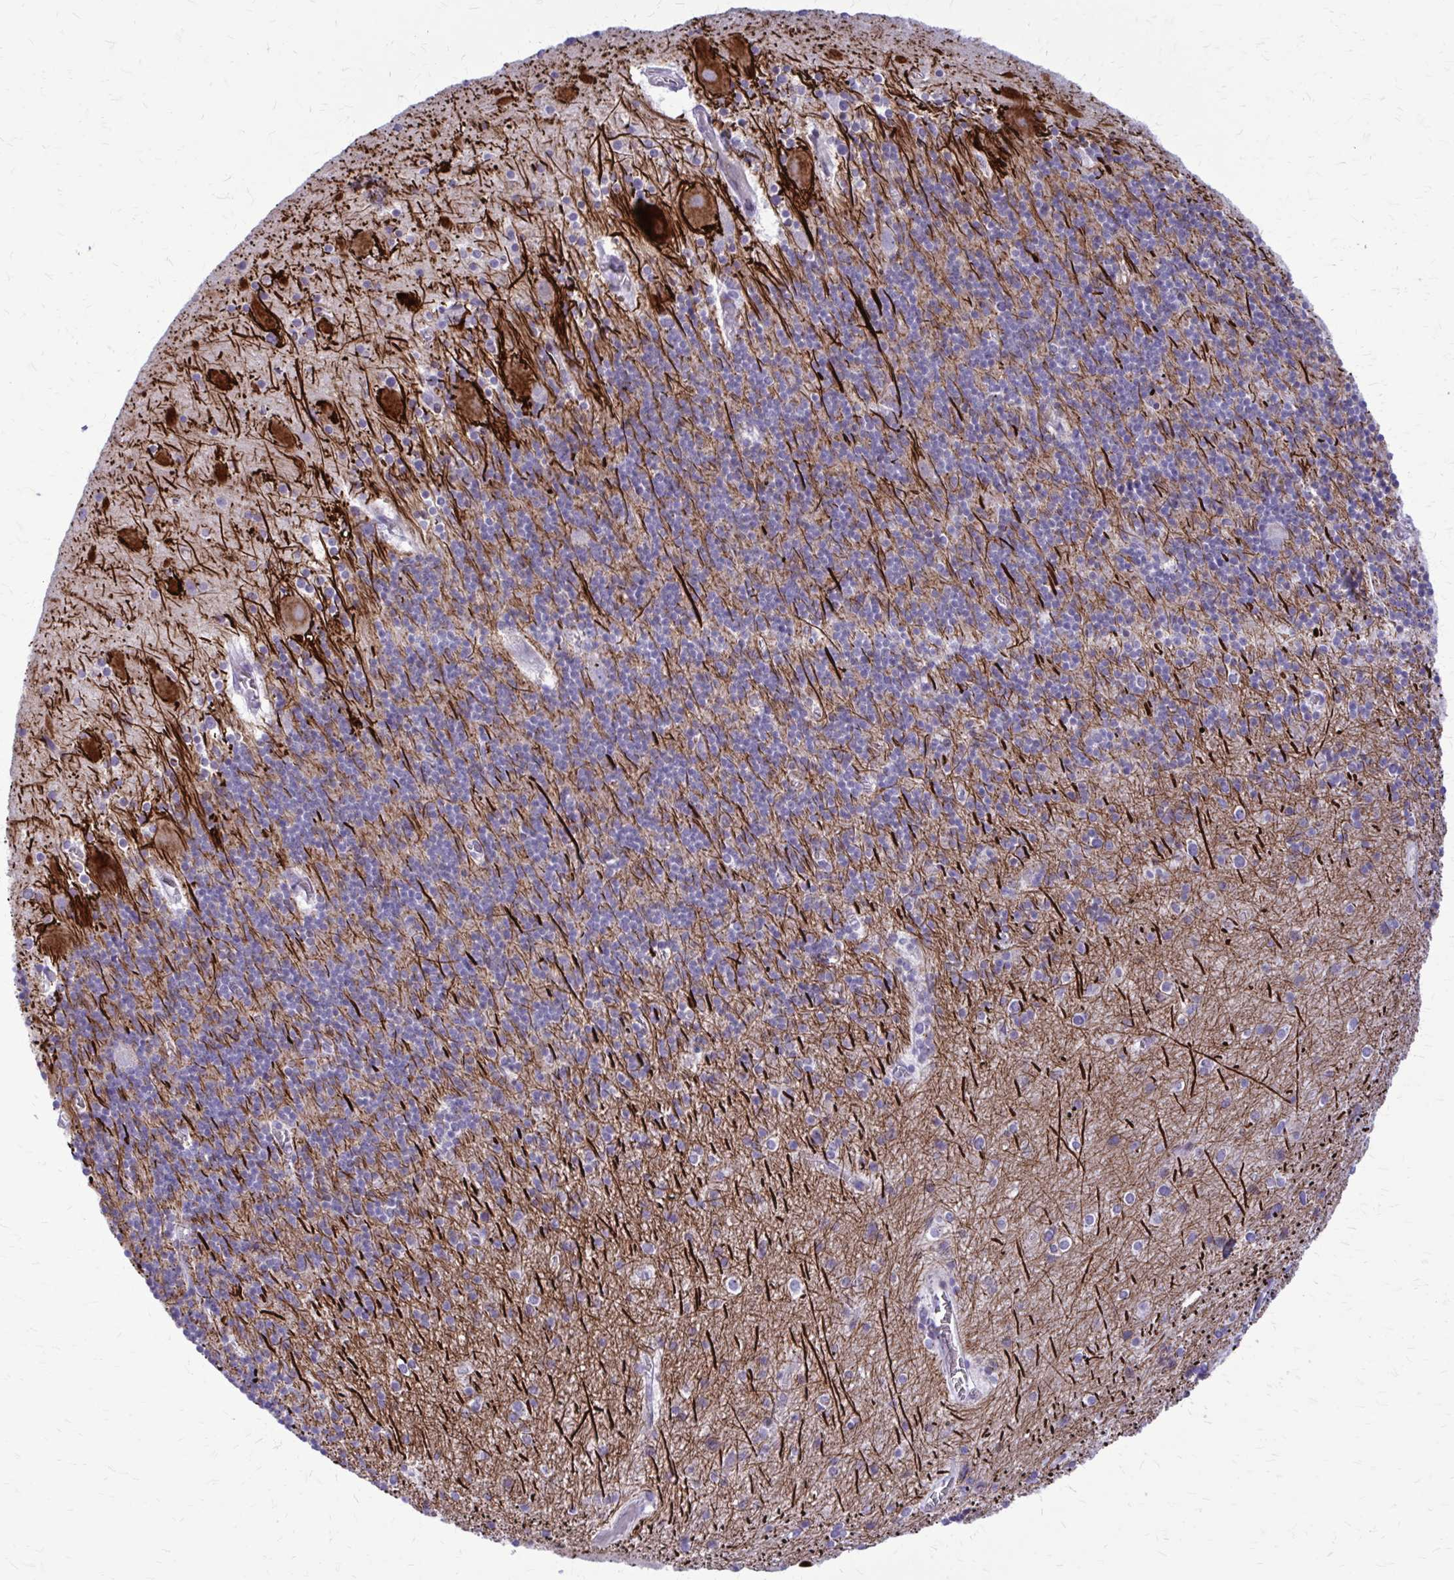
{"staining": {"intensity": "weak", "quantity": "25%-75%", "location": "cytoplasmic/membranous"}, "tissue": "cerebellum", "cell_type": "Cells in granular layer", "image_type": "normal", "snomed": [{"axis": "morphology", "description": "Normal tissue, NOS"}, {"axis": "topography", "description": "Cerebellum"}], "caption": "IHC image of normal cerebellum: cerebellum stained using immunohistochemistry (IHC) reveals low levels of weak protein expression localized specifically in the cytoplasmic/membranous of cells in granular layer, appearing as a cytoplasmic/membranous brown color.", "gene": "PEDS1", "patient": {"sex": "male", "age": 70}}